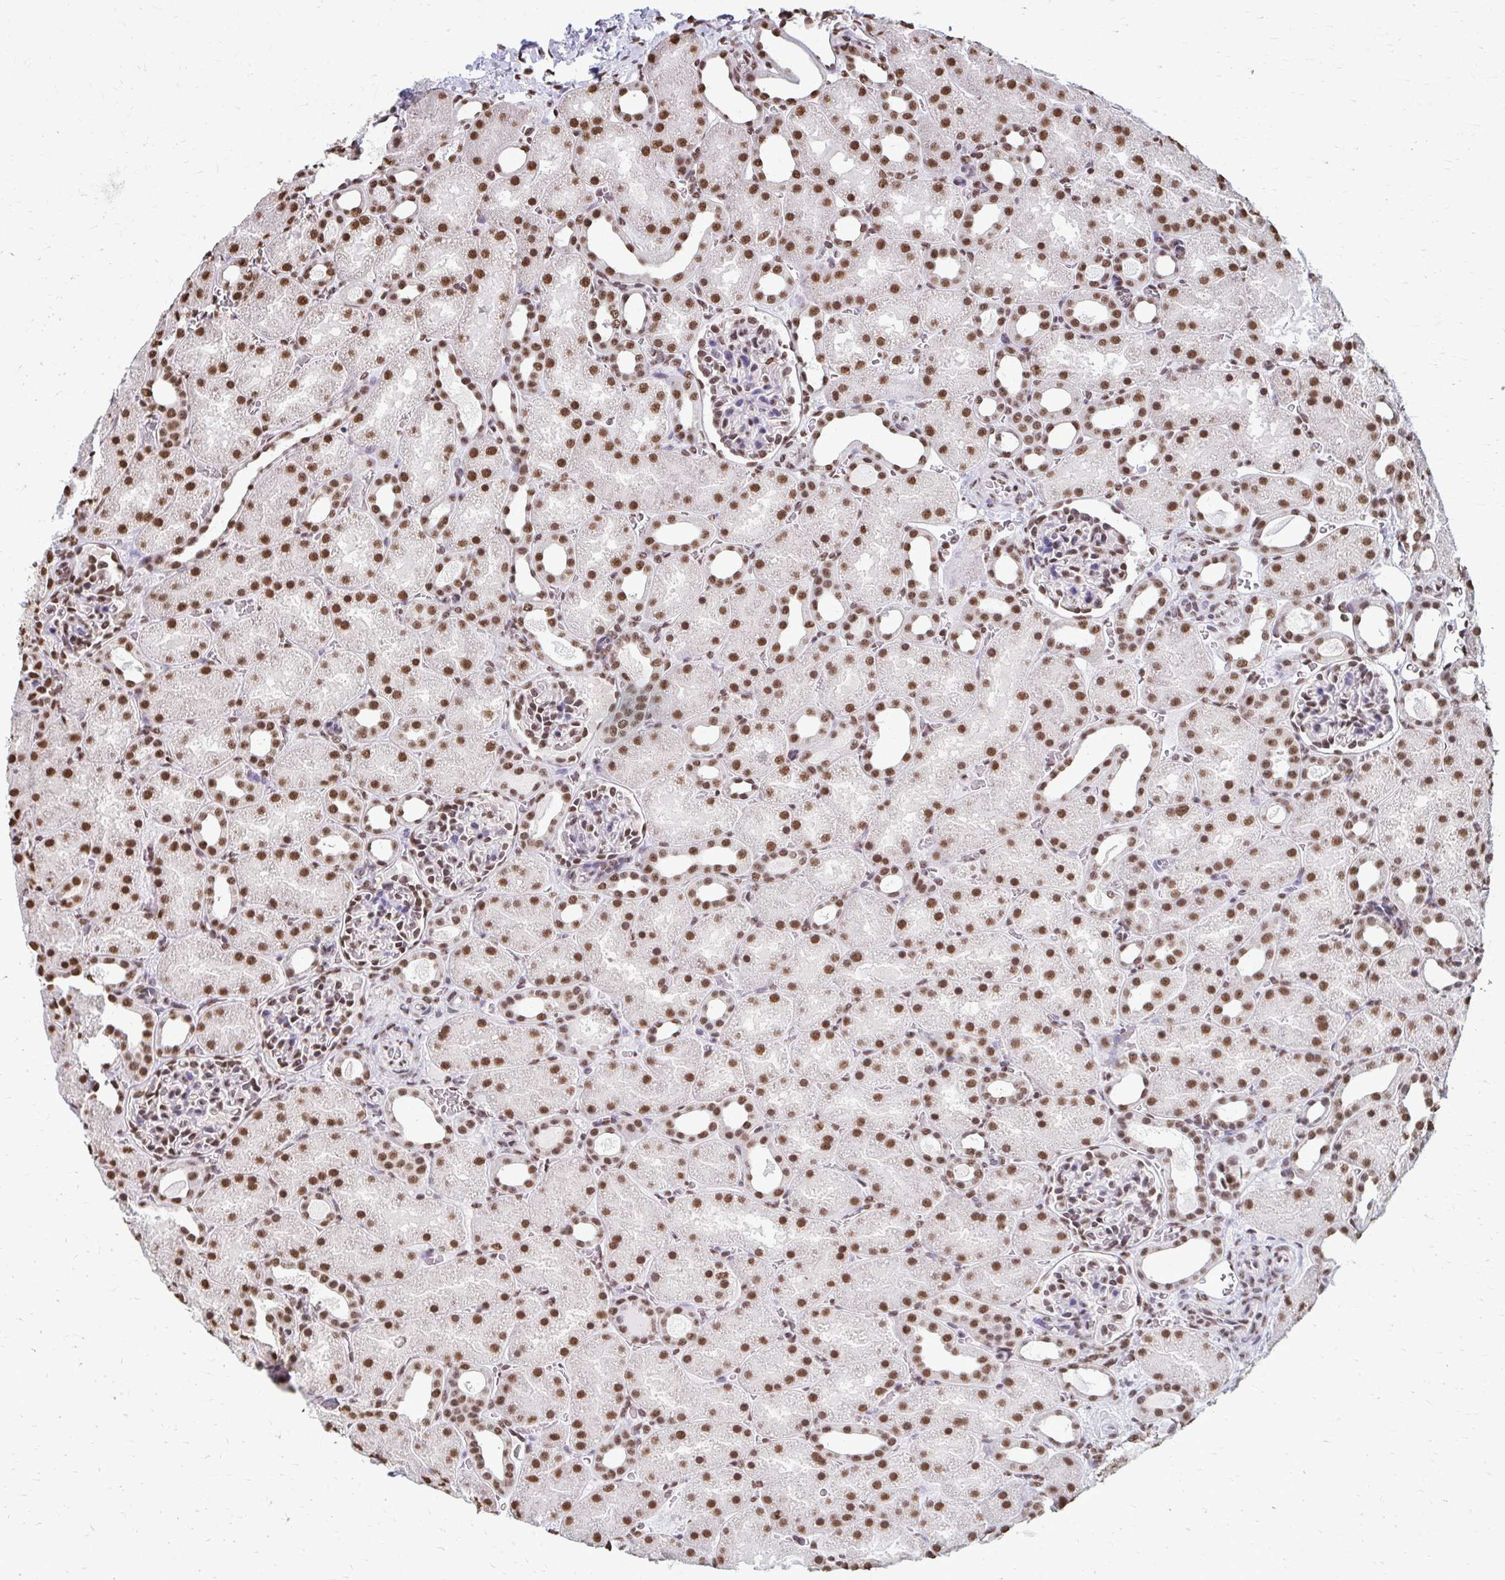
{"staining": {"intensity": "moderate", "quantity": ">75%", "location": "nuclear"}, "tissue": "kidney", "cell_type": "Cells in glomeruli", "image_type": "normal", "snomed": [{"axis": "morphology", "description": "Normal tissue, NOS"}, {"axis": "topography", "description": "Kidney"}], "caption": "High-magnification brightfield microscopy of unremarkable kidney stained with DAB (3,3'-diaminobenzidine) (brown) and counterstained with hematoxylin (blue). cells in glomeruli exhibit moderate nuclear expression is present in approximately>75% of cells.", "gene": "SNRPA", "patient": {"sex": "male", "age": 2}}